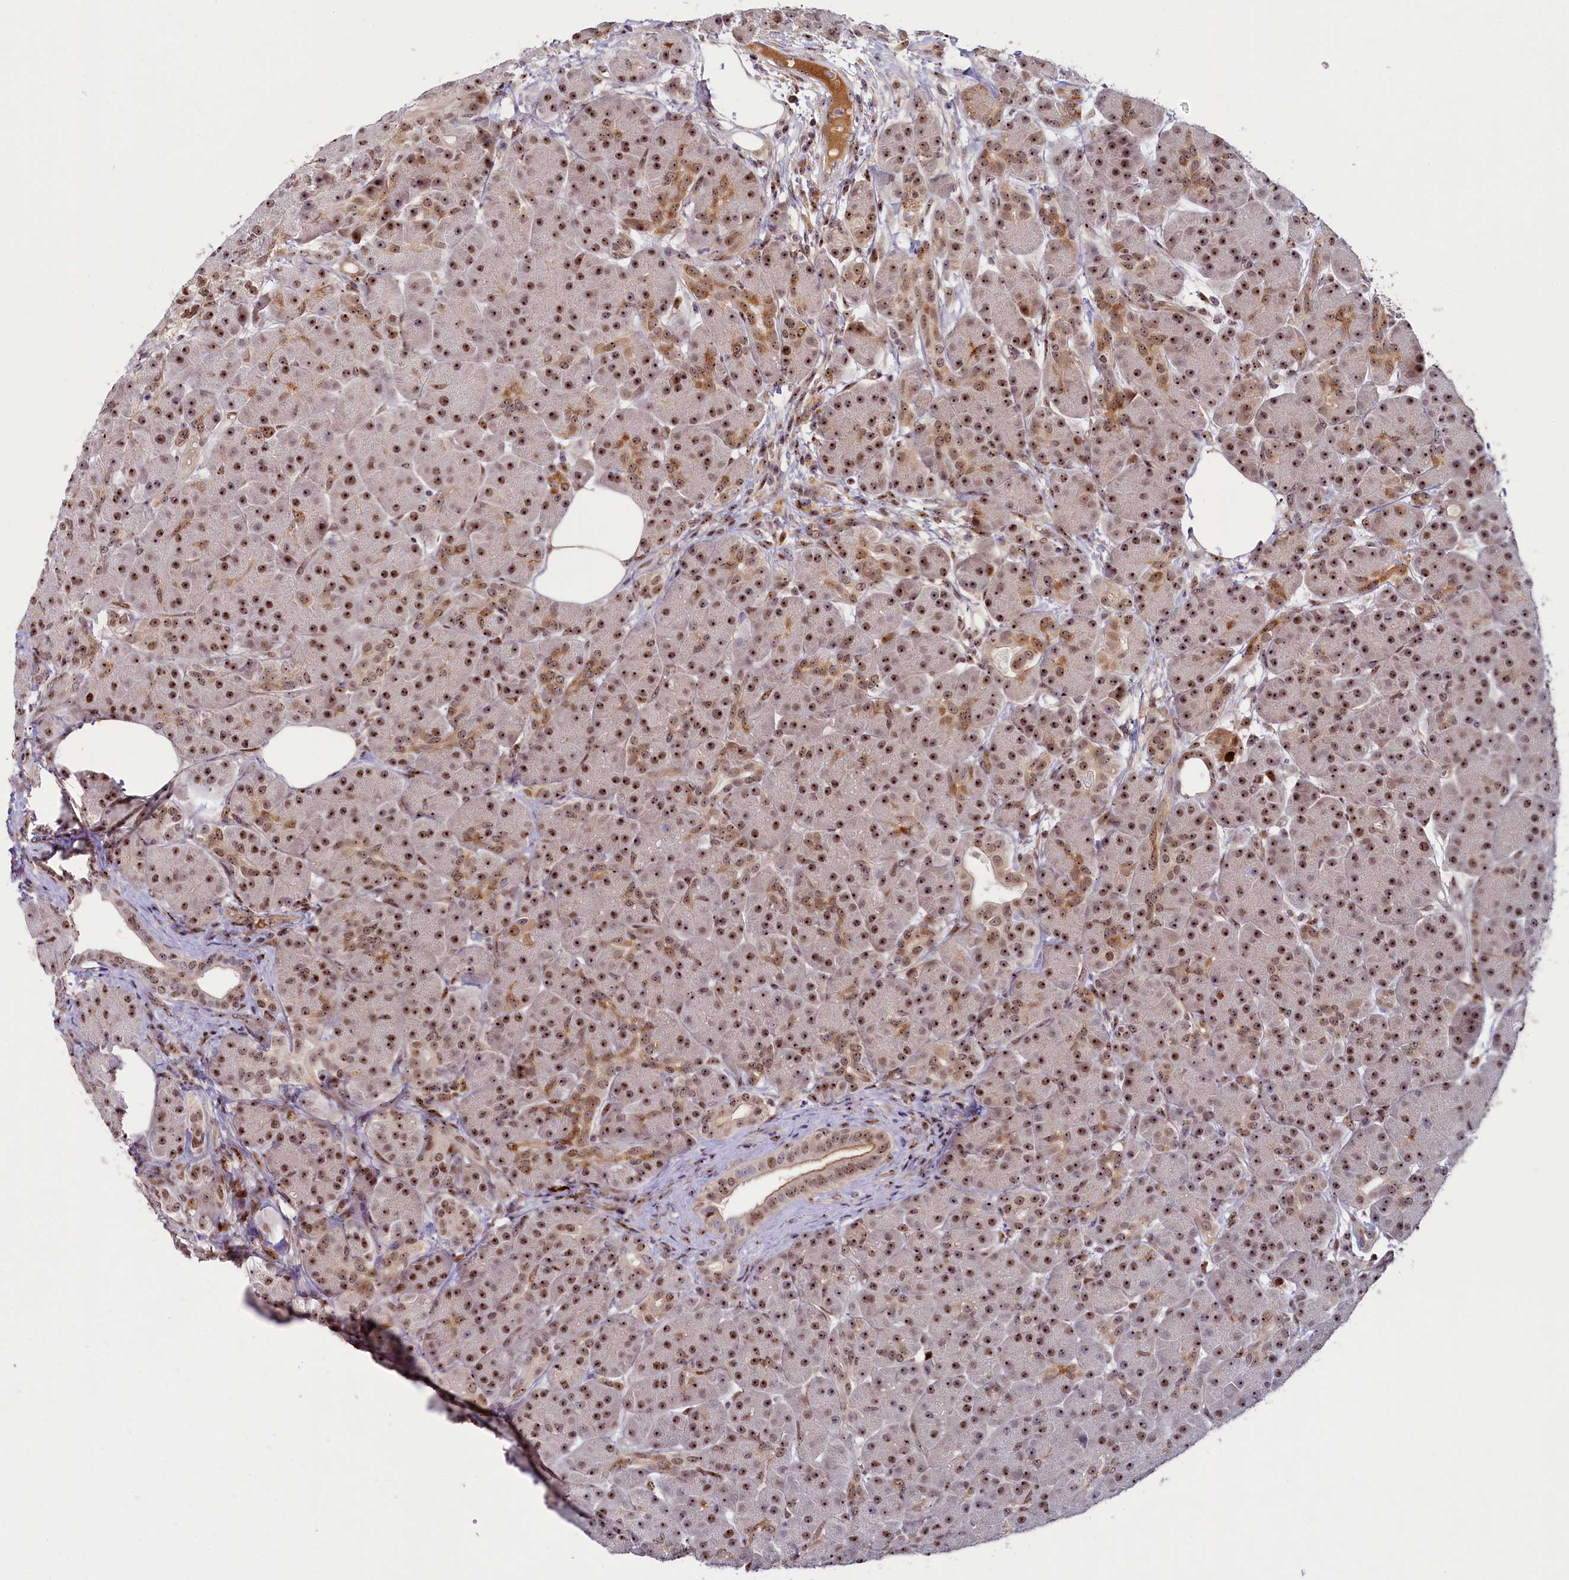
{"staining": {"intensity": "strong", "quantity": ">75%", "location": "cytoplasmic/membranous,nuclear"}, "tissue": "pancreas", "cell_type": "Exocrine glandular cells", "image_type": "normal", "snomed": [{"axis": "morphology", "description": "Normal tissue, NOS"}, {"axis": "topography", "description": "Pancreas"}], "caption": "DAB immunohistochemical staining of normal human pancreas displays strong cytoplasmic/membranous,nuclear protein expression in approximately >75% of exocrine glandular cells.", "gene": "TCOF1", "patient": {"sex": "male", "age": 63}}